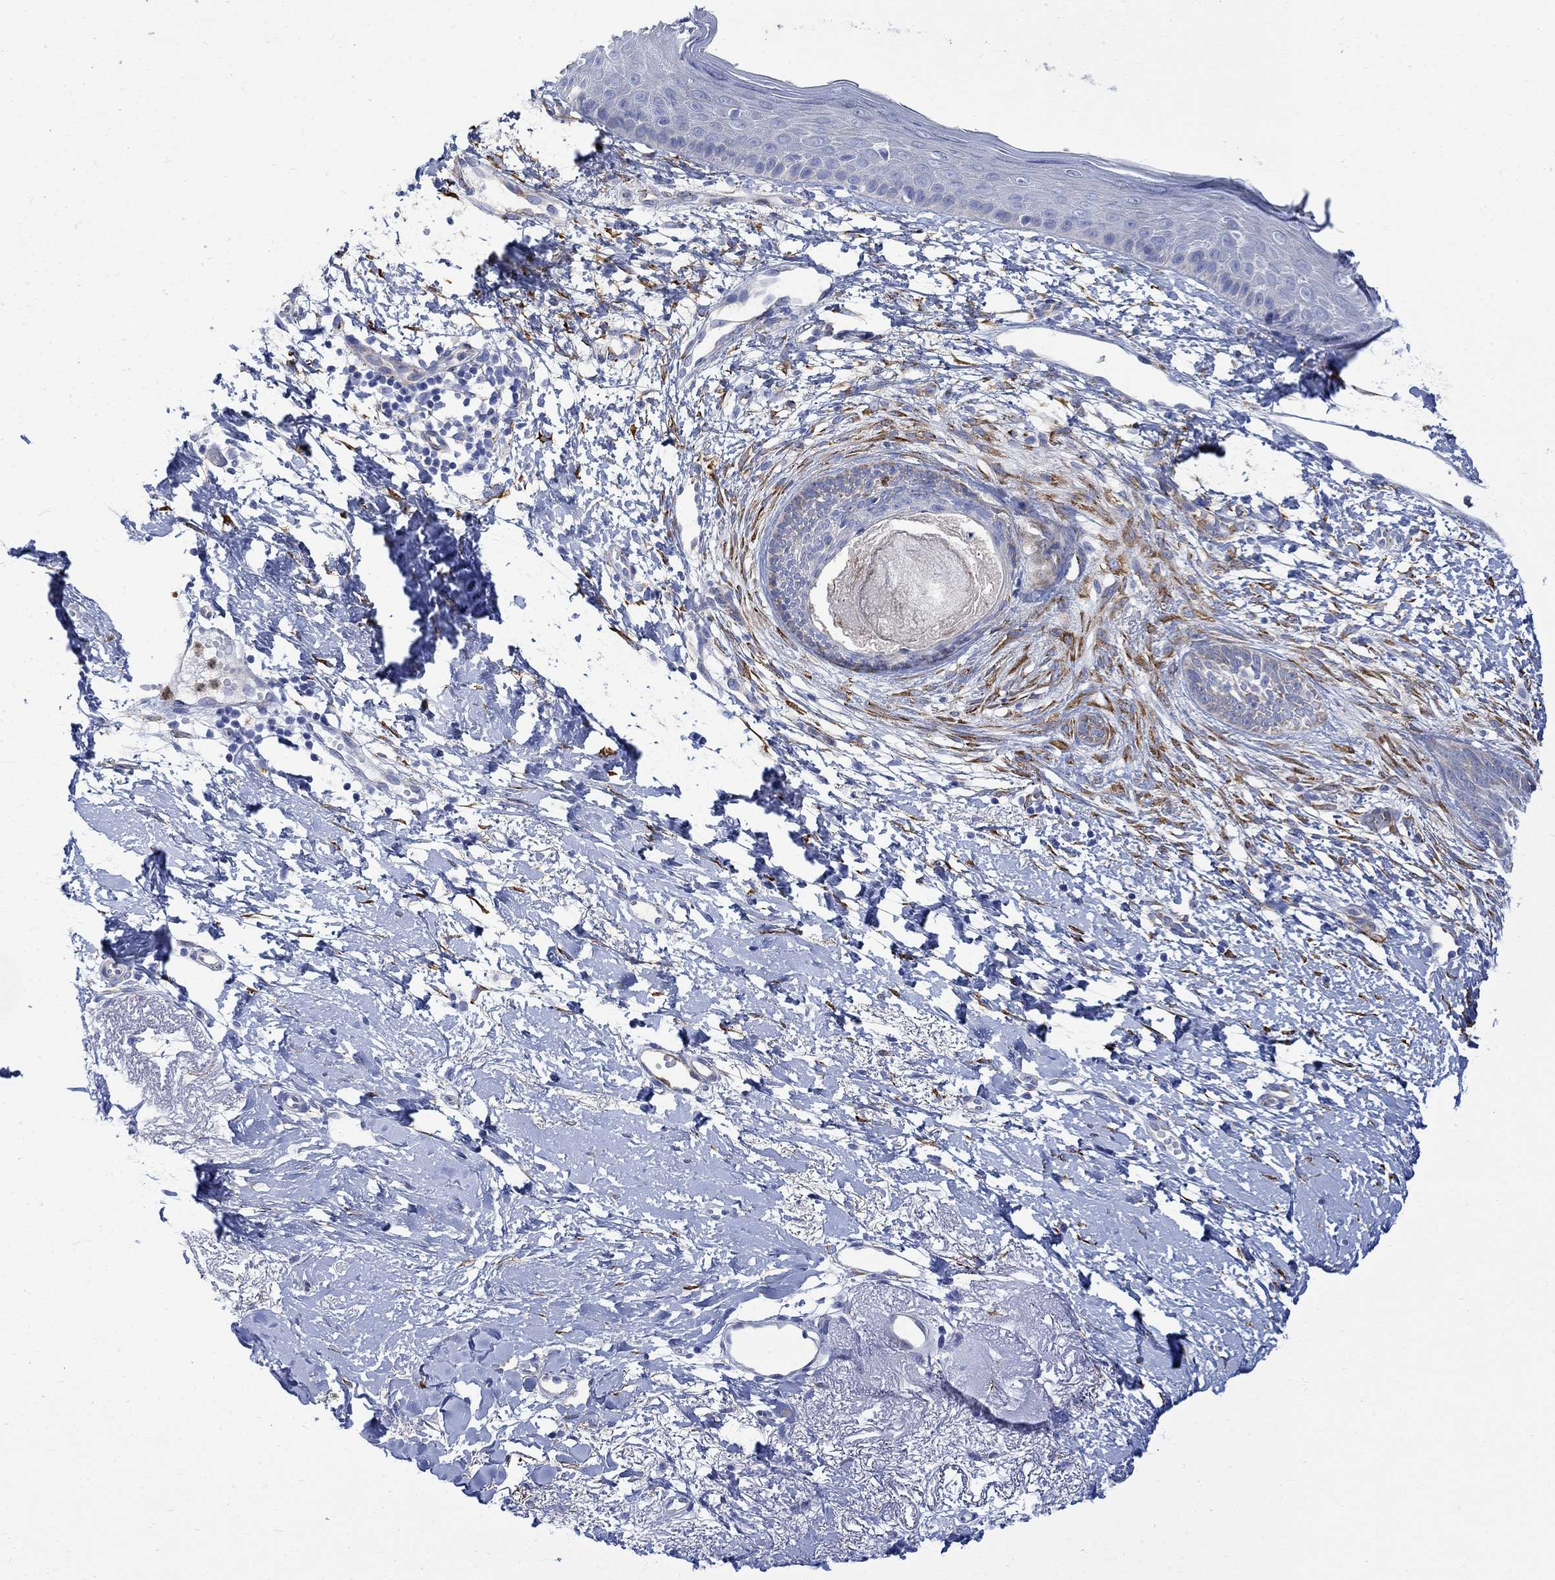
{"staining": {"intensity": "negative", "quantity": "none", "location": "none"}, "tissue": "skin cancer", "cell_type": "Tumor cells", "image_type": "cancer", "snomed": [{"axis": "morphology", "description": "Normal tissue, NOS"}, {"axis": "morphology", "description": "Basal cell carcinoma"}, {"axis": "topography", "description": "Skin"}], "caption": "This photomicrograph is of skin basal cell carcinoma stained with immunohistochemistry (IHC) to label a protein in brown with the nuclei are counter-stained blue. There is no positivity in tumor cells.", "gene": "TGM2", "patient": {"sex": "male", "age": 84}}